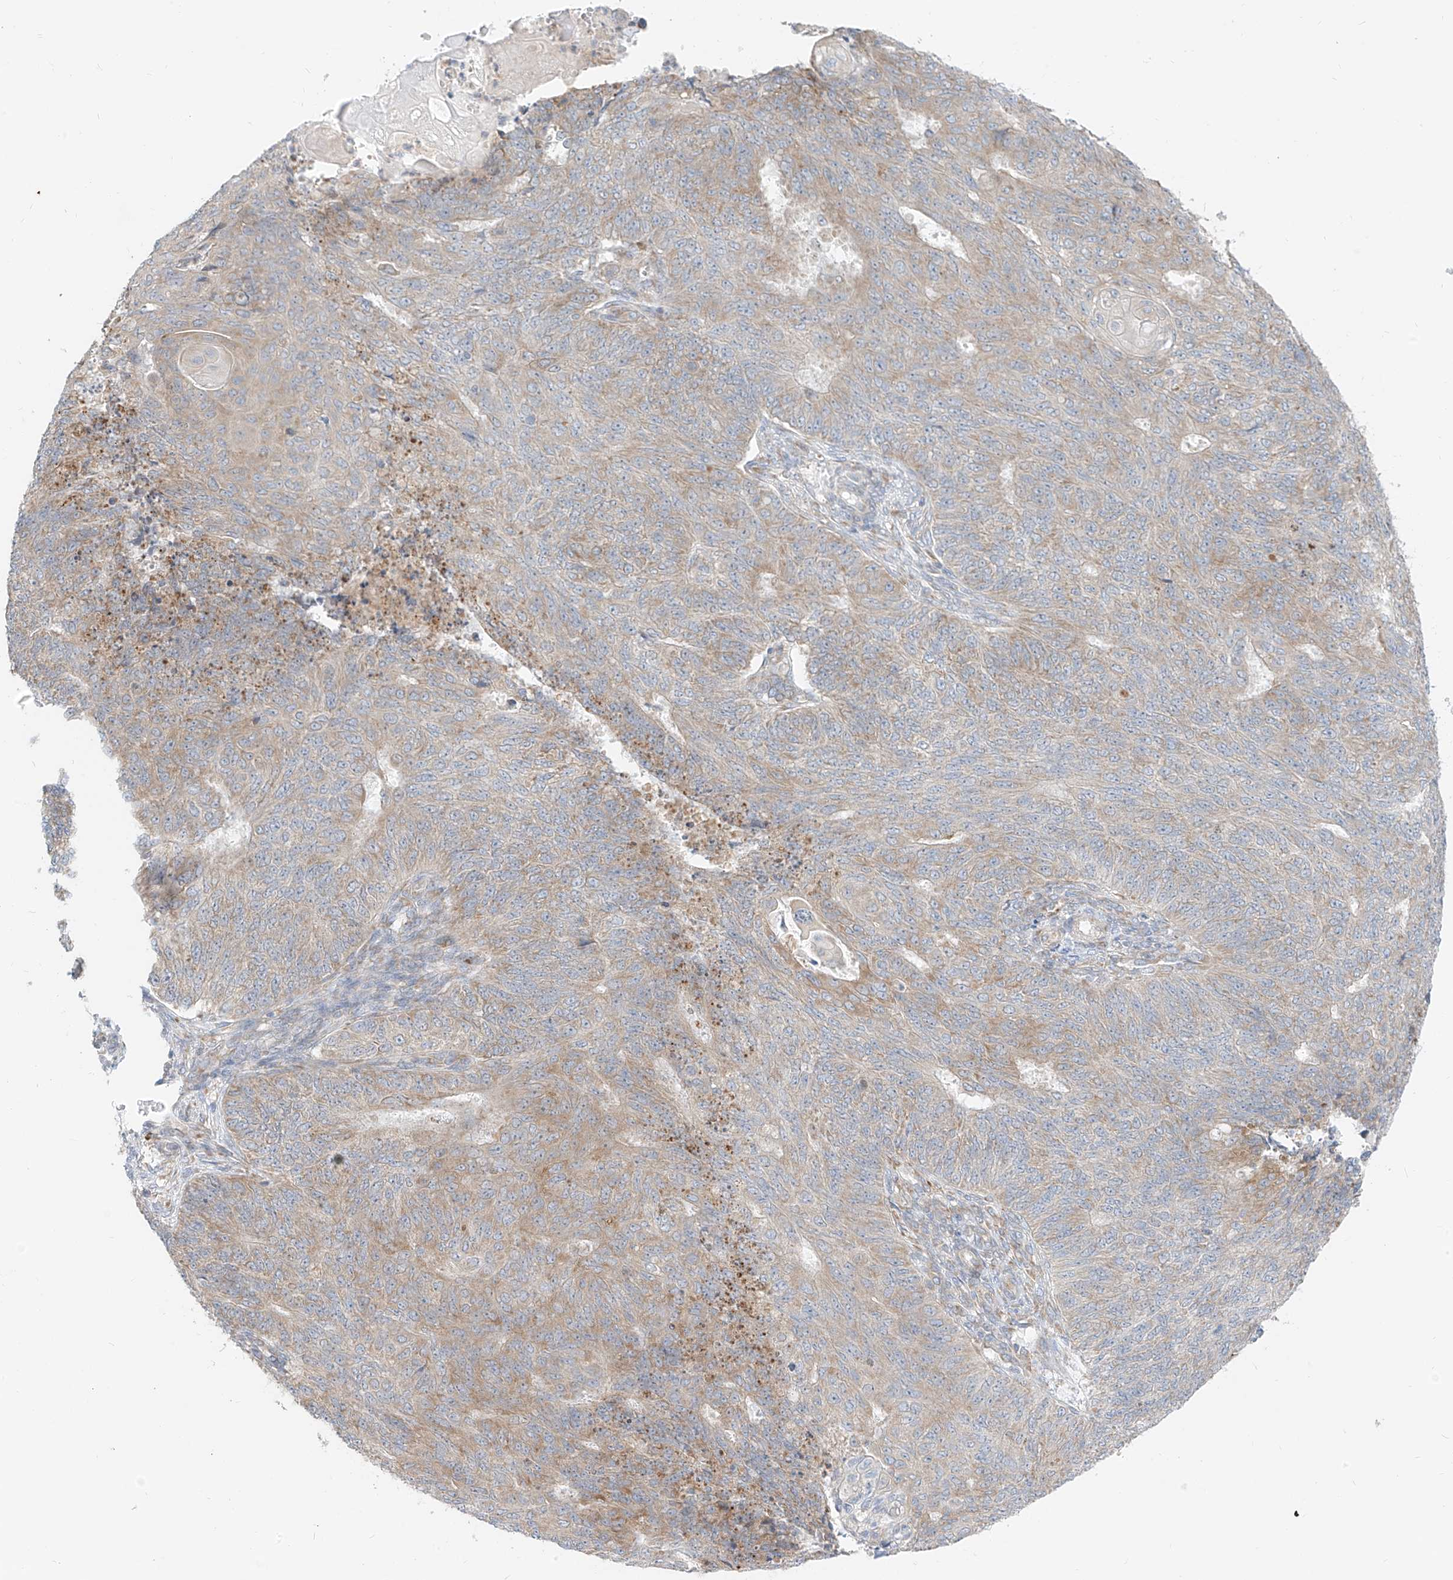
{"staining": {"intensity": "moderate", "quantity": "25%-75%", "location": "cytoplasmic/membranous"}, "tissue": "endometrial cancer", "cell_type": "Tumor cells", "image_type": "cancer", "snomed": [{"axis": "morphology", "description": "Adenocarcinoma, NOS"}, {"axis": "topography", "description": "Endometrium"}], "caption": "A micrograph of human endometrial adenocarcinoma stained for a protein displays moderate cytoplasmic/membranous brown staining in tumor cells.", "gene": "STT3A", "patient": {"sex": "female", "age": 32}}